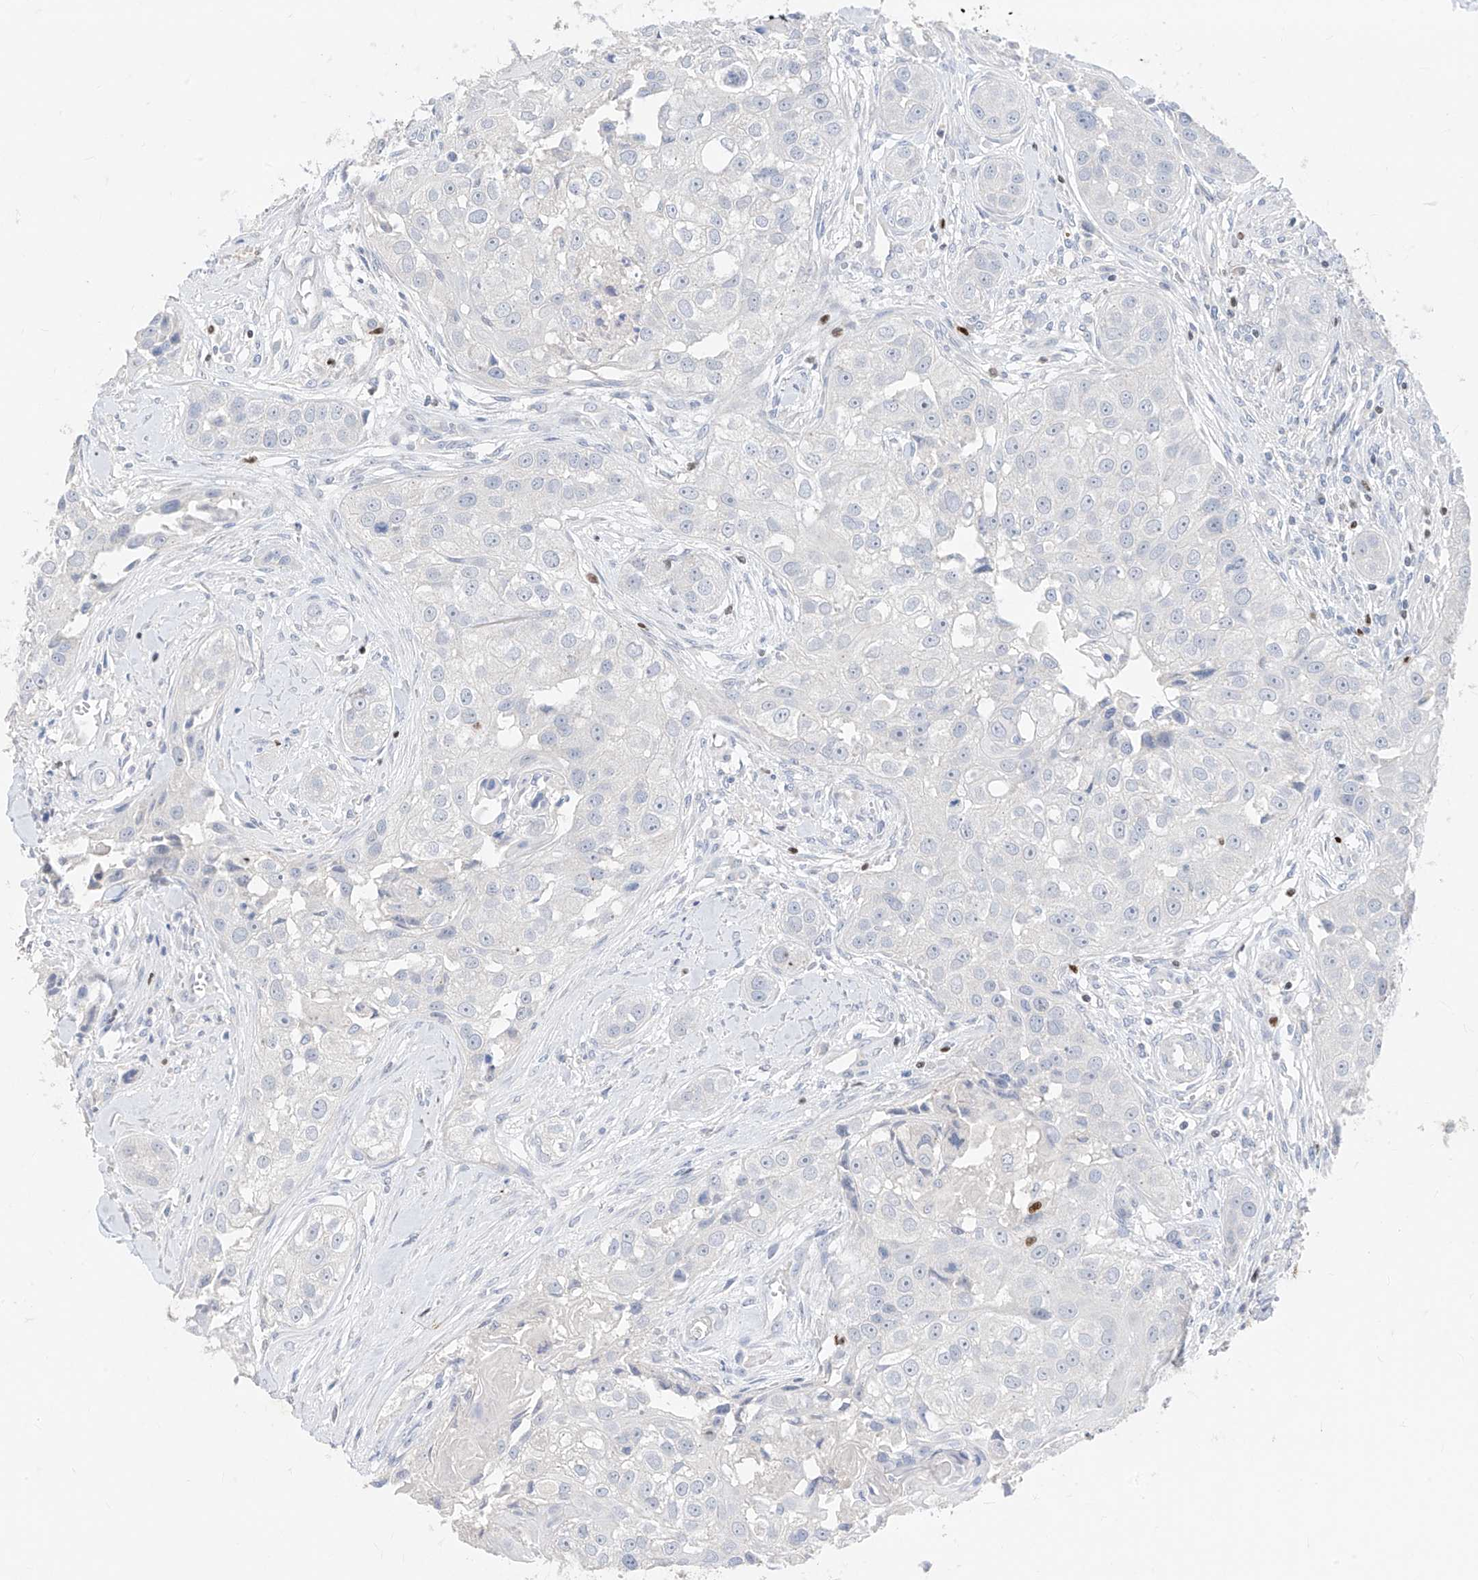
{"staining": {"intensity": "negative", "quantity": "none", "location": "none"}, "tissue": "head and neck cancer", "cell_type": "Tumor cells", "image_type": "cancer", "snomed": [{"axis": "morphology", "description": "Normal tissue, NOS"}, {"axis": "morphology", "description": "Squamous cell carcinoma, NOS"}, {"axis": "topography", "description": "Skeletal muscle"}, {"axis": "topography", "description": "Head-Neck"}], "caption": "The IHC image has no significant staining in tumor cells of head and neck squamous cell carcinoma tissue.", "gene": "TBX21", "patient": {"sex": "male", "age": 51}}